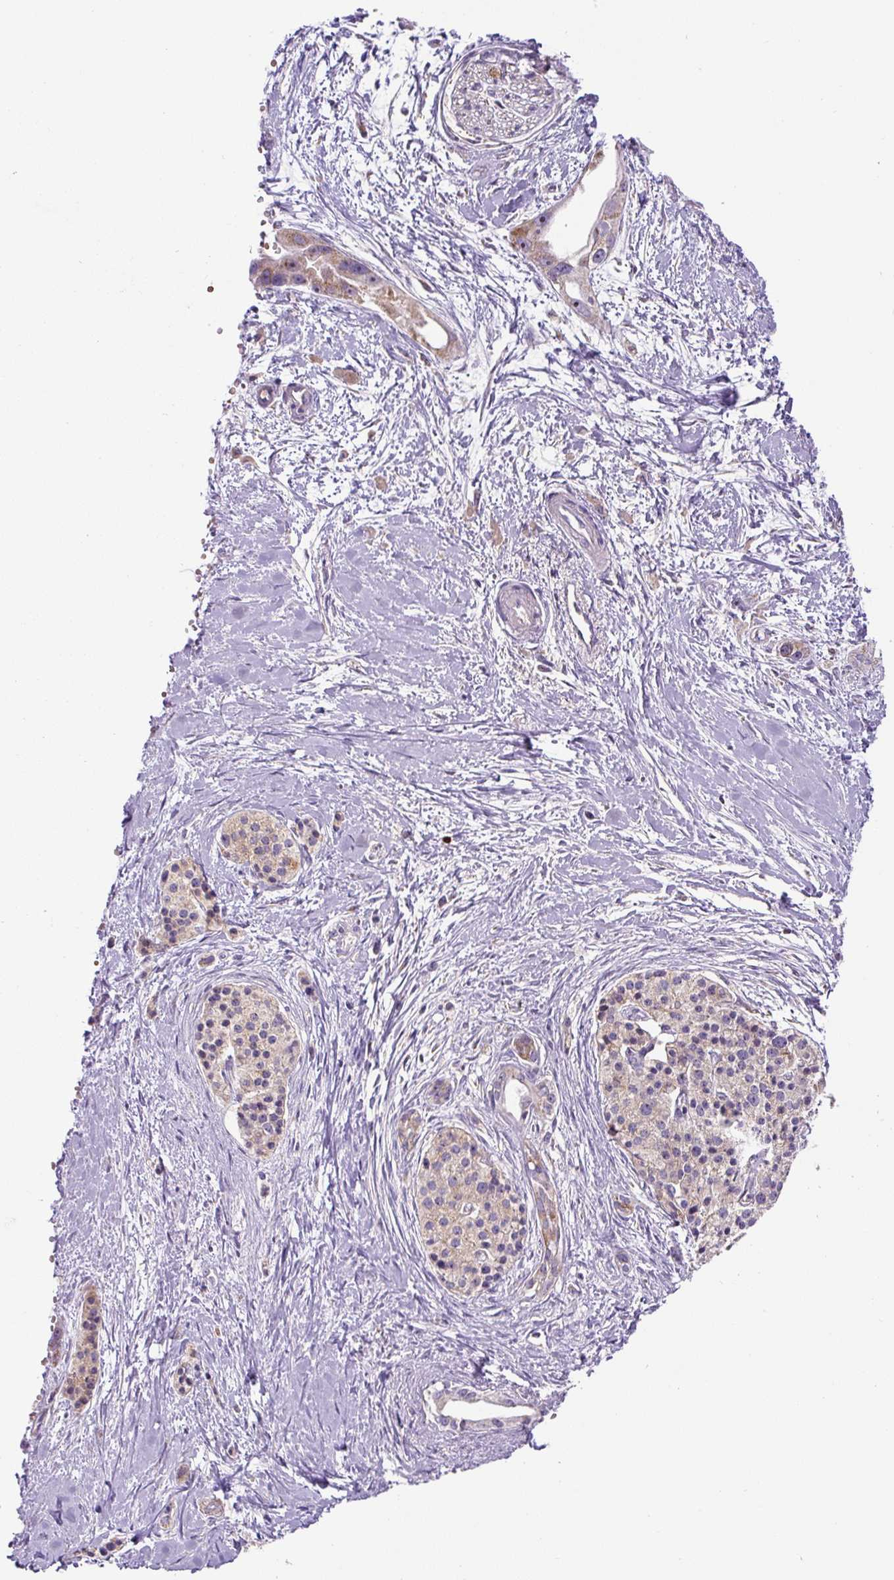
{"staining": {"intensity": "moderate", "quantity": "<25%", "location": "cytoplasmic/membranous"}, "tissue": "pancreatic cancer", "cell_type": "Tumor cells", "image_type": "cancer", "snomed": [{"axis": "morphology", "description": "Adenocarcinoma, NOS"}, {"axis": "topography", "description": "Pancreas"}], "caption": "Protein analysis of pancreatic cancer tissue reveals moderate cytoplasmic/membranous positivity in about <25% of tumor cells.", "gene": "ZNF596", "patient": {"sex": "female", "age": 50}}